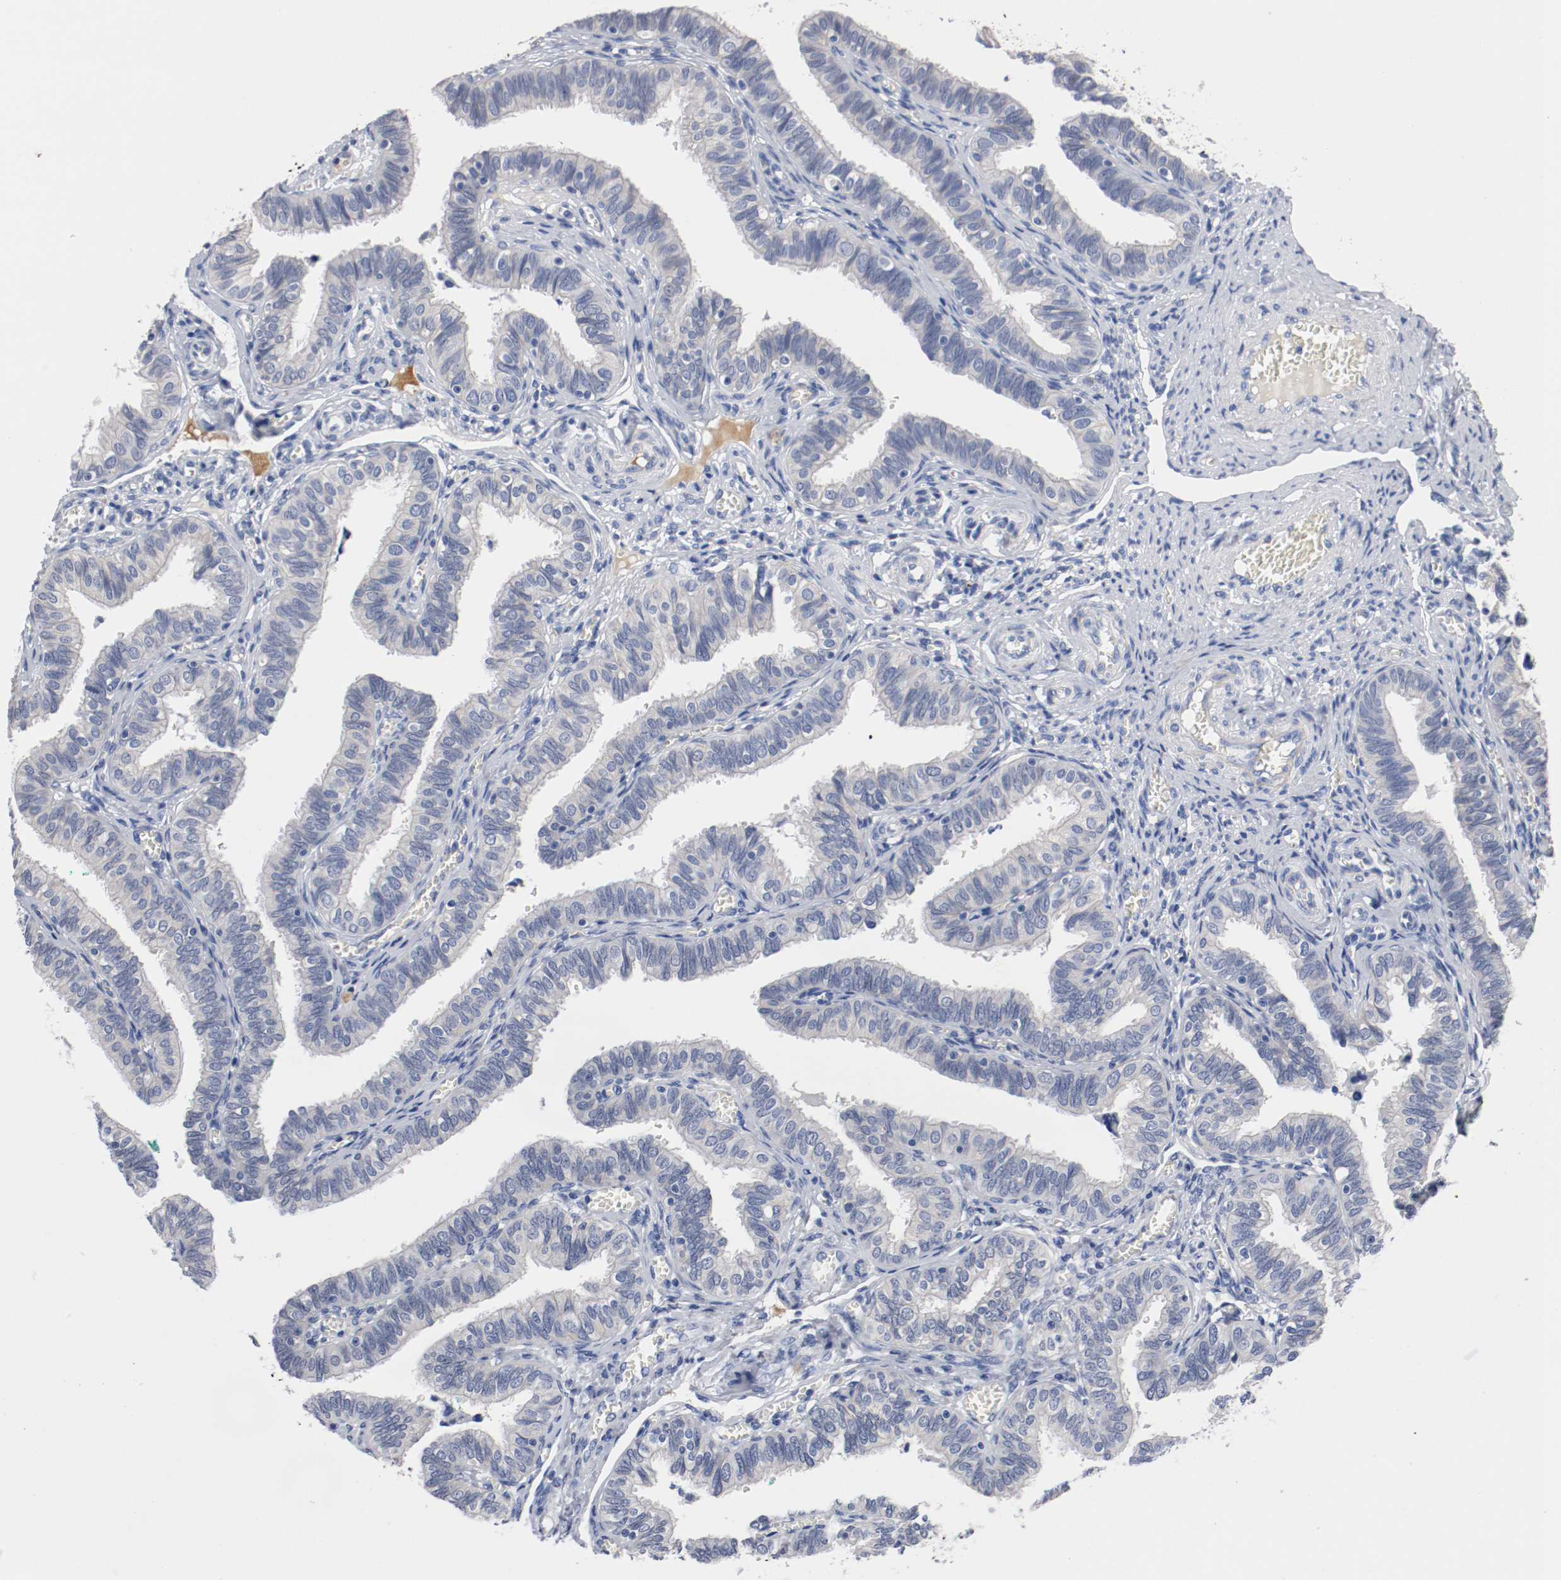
{"staining": {"intensity": "weak", "quantity": "25%-75%", "location": "cytoplasmic/membranous"}, "tissue": "fallopian tube", "cell_type": "Glandular cells", "image_type": "normal", "snomed": [{"axis": "morphology", "description": "Normal tissue, NOS"}, {"axis": "topography", "description": "Fallopian tube"}], "caption": "Glandular cells demonstrate weak cytoplasmic/membranous staining in about 25%-75% of cells in unremarkable fallopian tube.", "gene": "TNC", "patient": {"sex": "female", "age": 46}}